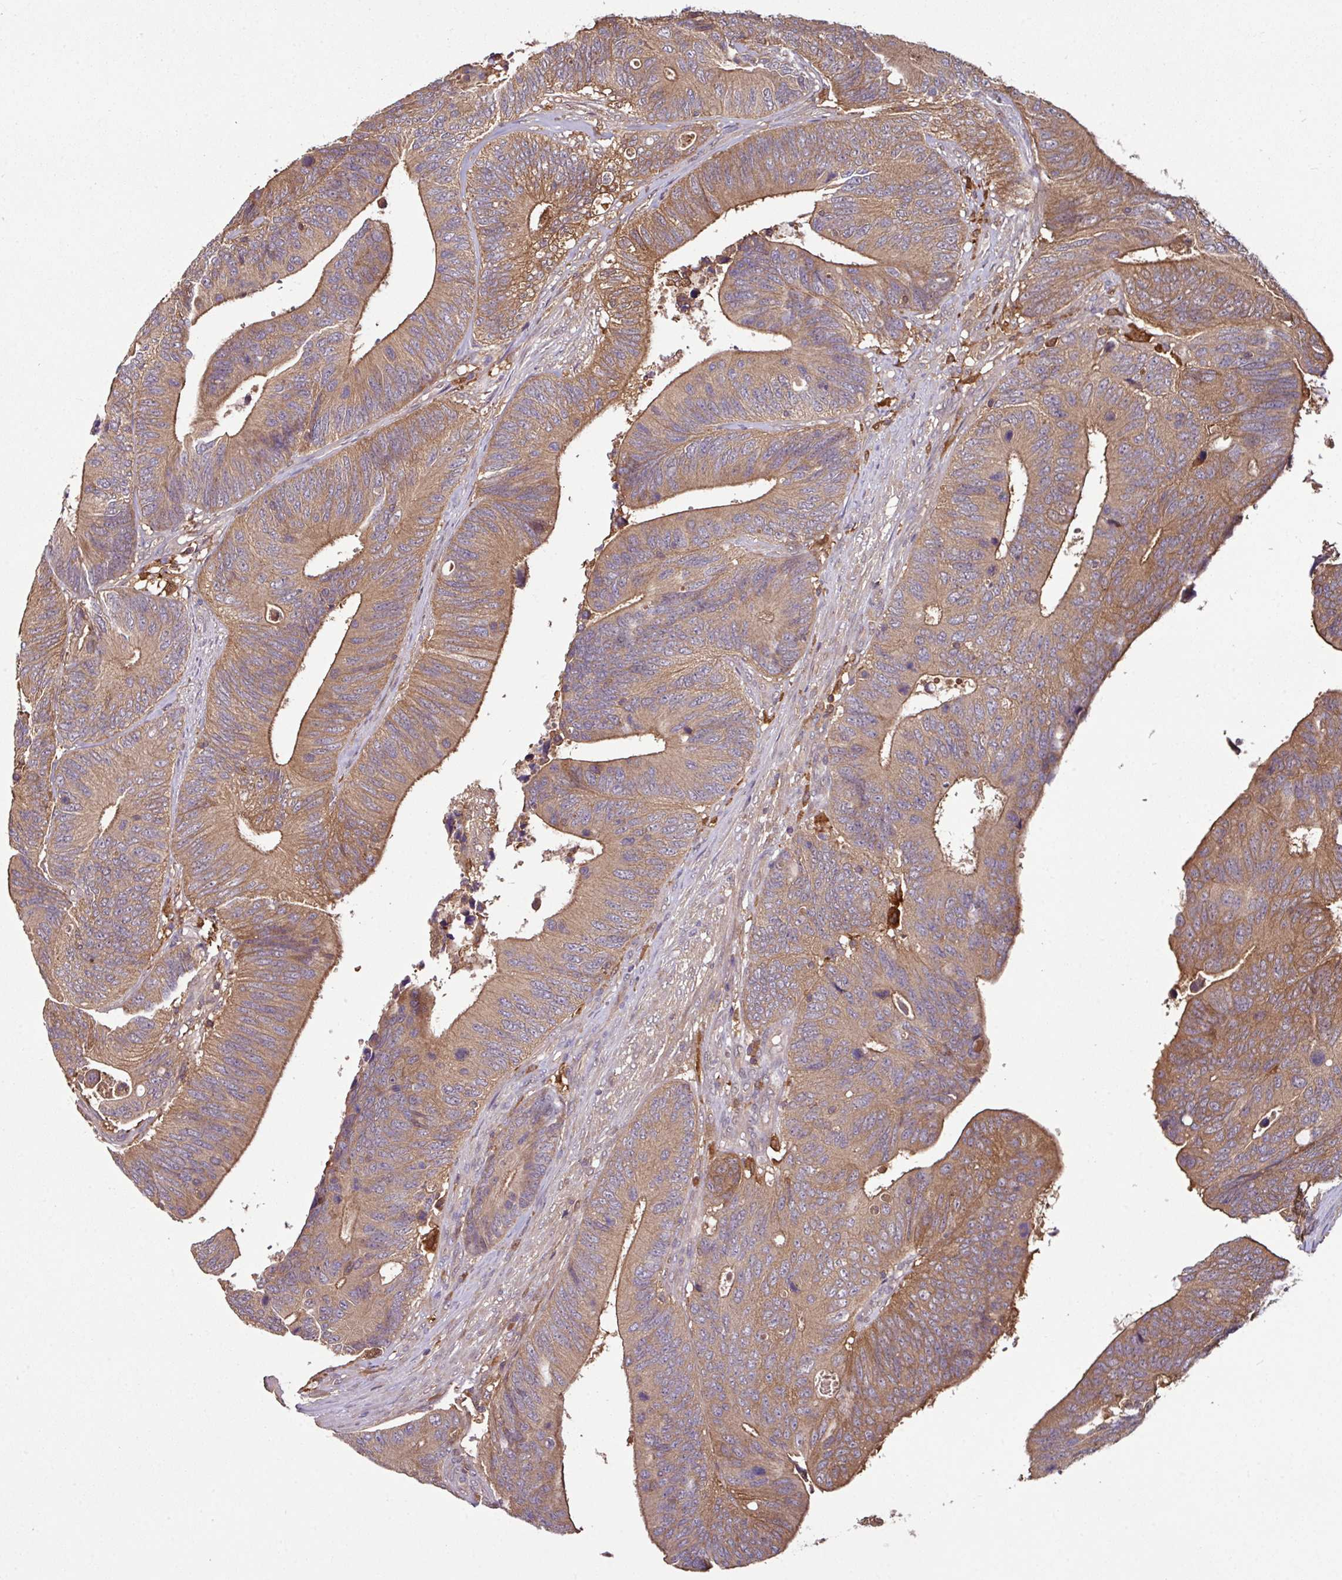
{"staining": {"intensity": "moderate", "quantity": ">75%", "location": "cytoplasmic/membranous"}, "tissue": "colorectal cancer", "cell_type": "Tumor cells", "image_type": "cancer", "snomed": [{"axis": "morphology", "description": "Adenocarcinoma, NOS"}, {"axis": "topography", "description": "Colon"}], "caption": "About >75% of tumor cells in human adenocarcinoma (colorectal) demonstrate moderate cytoplasmic/membranous protein positivity as visualized by brown immunohistochemical staining.", "gene": "GNPDA1", "patient": {"sex": "male", "age": 87}}